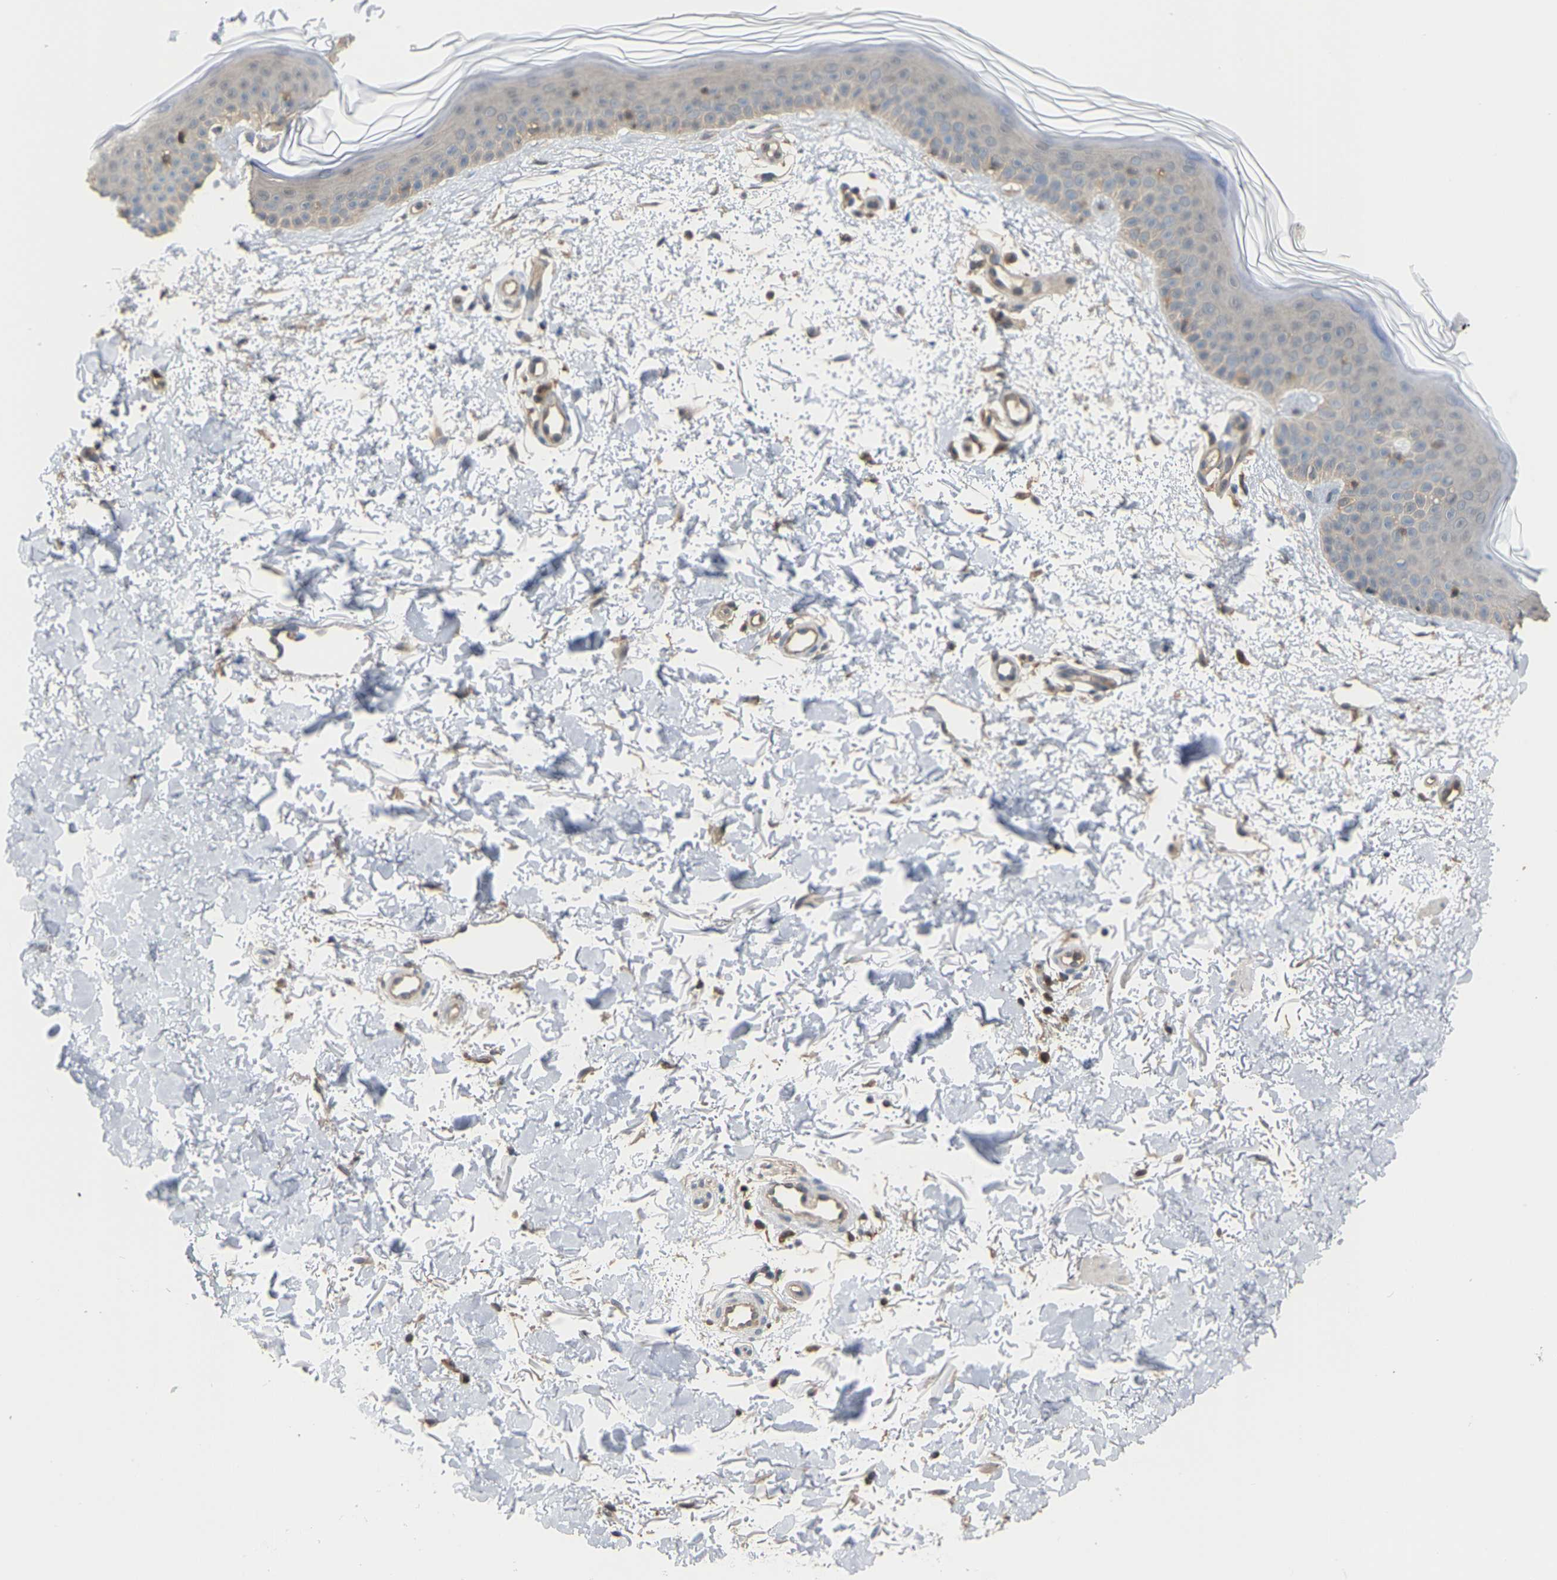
{"staining": {"intensity": "weak", "quantity": ">75%", "location": "cytoplasmic/membranous"}, "tissue": "skin", "cell_type": "Fibroblasts", "image_type": "normal", "snomed": [{"axis": "morphology", "description": "Normal tissue, NOS"}, {"axis": "morphology", "description": "Malignant melanoma, NOS"}, {"axis": "topography", "description": "Skin"}], "caption": "A photomicrograph of skin stained for a protein exhibits weak cytoplasmic/membranous brown staining in fibroblasts. (Brightfield microscopy of DAB IHC at high magnification).", "gene": "MTPN", "patient": {"sex": "male", "age": 83}}